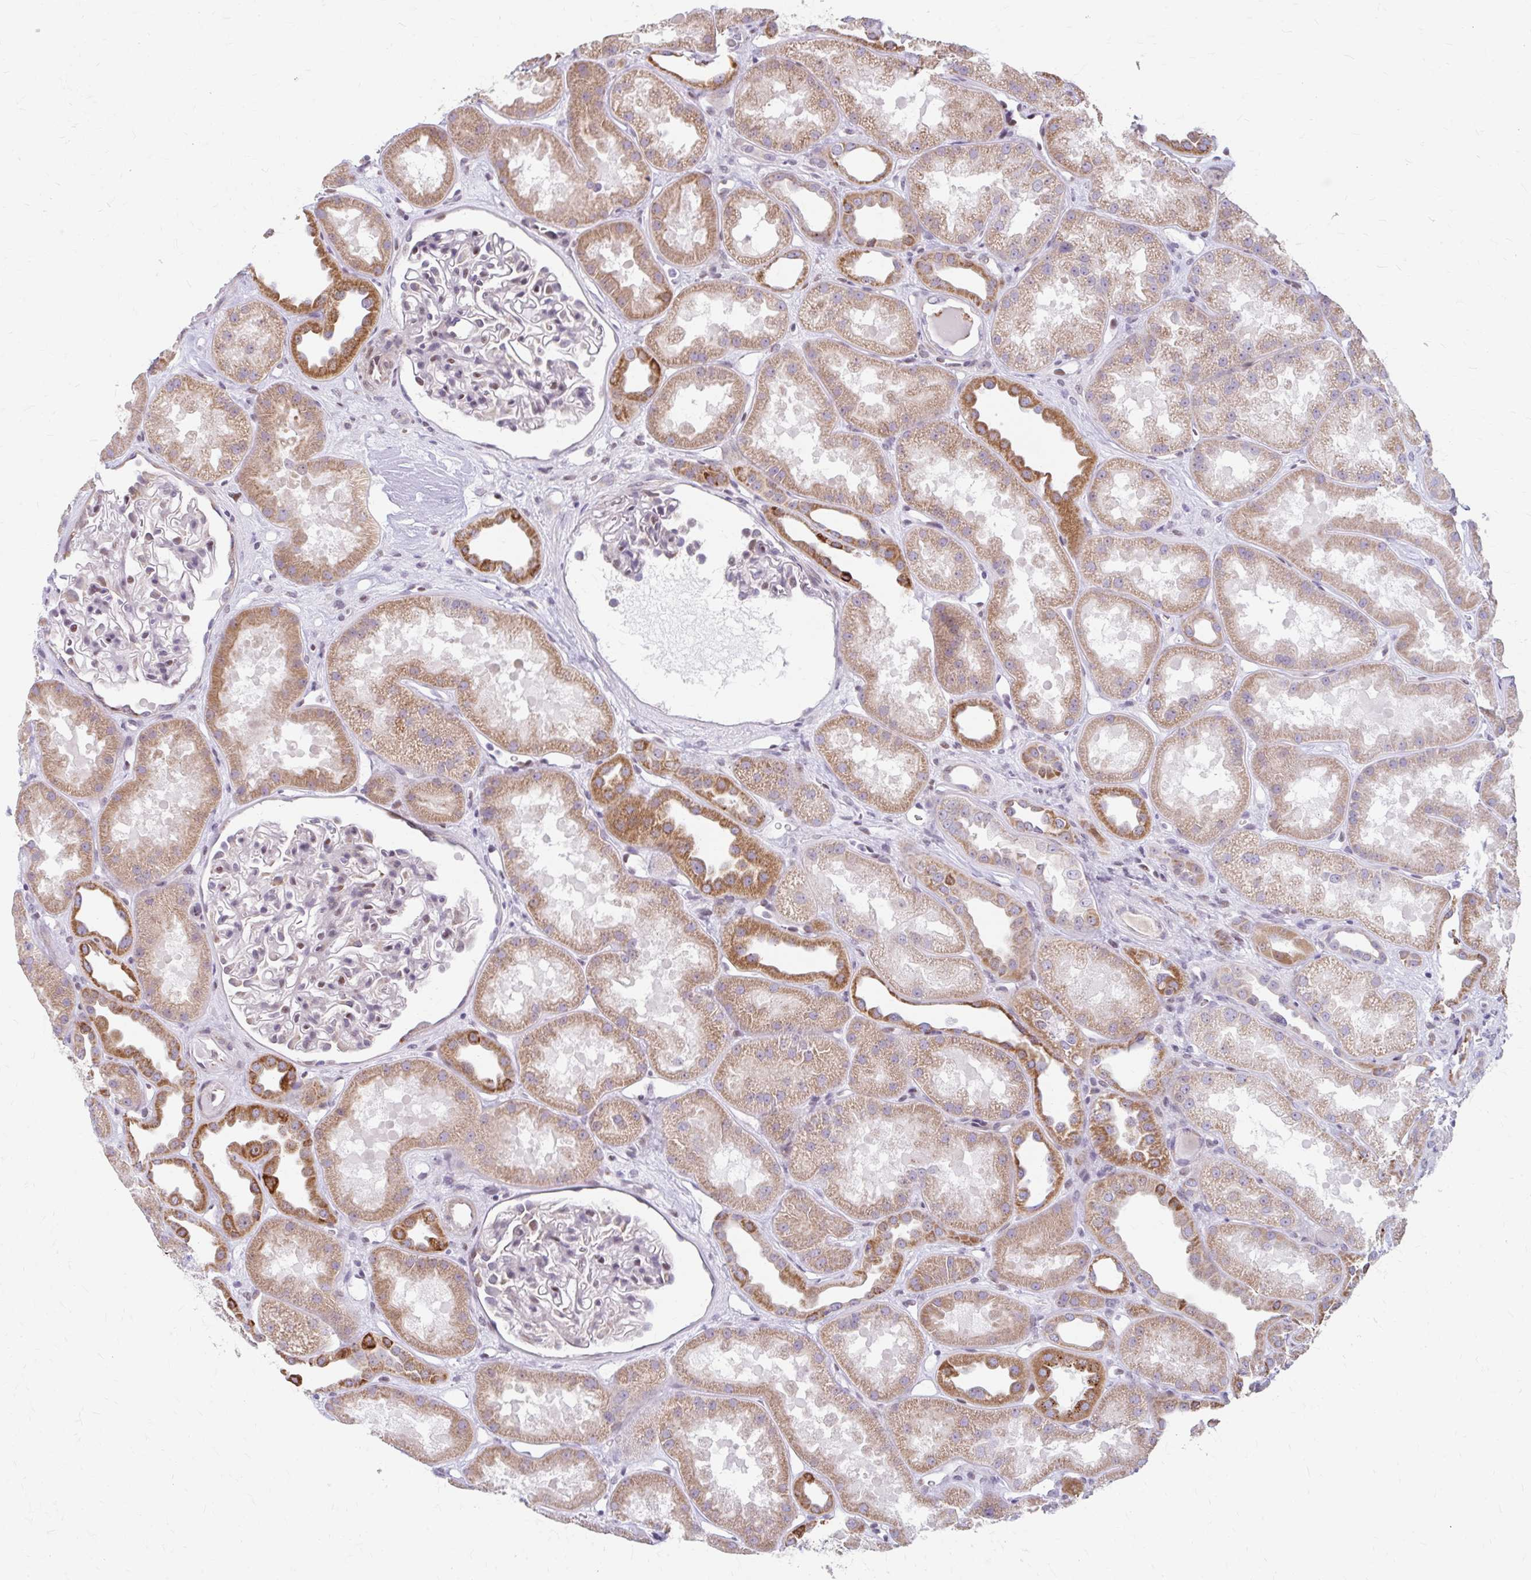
{"staining": {"intensity": "weak", "quantity": "25%-75%", "location": "nuclear"}, "tissue": "kidney", "cell_type": "Cells in glomeruli", "image_type": "normal", "snomed": [{"axis": "morphology", "description": "Normal tissue, NOS"}, {"axis": "topography", "description": "Kidney"}], "caption": "Immunohistochemistry (IHC) photomicrograph of unremarkable kidney: human kidney stained using immunohistochemistry demonstrates low levels of weak protein expression localized specifically in the nuclear of cells in glomeruli, appearing as a nuclear brown color.", "gene": "BEAN1", "patient": {"sex": "male", "age": 61}}